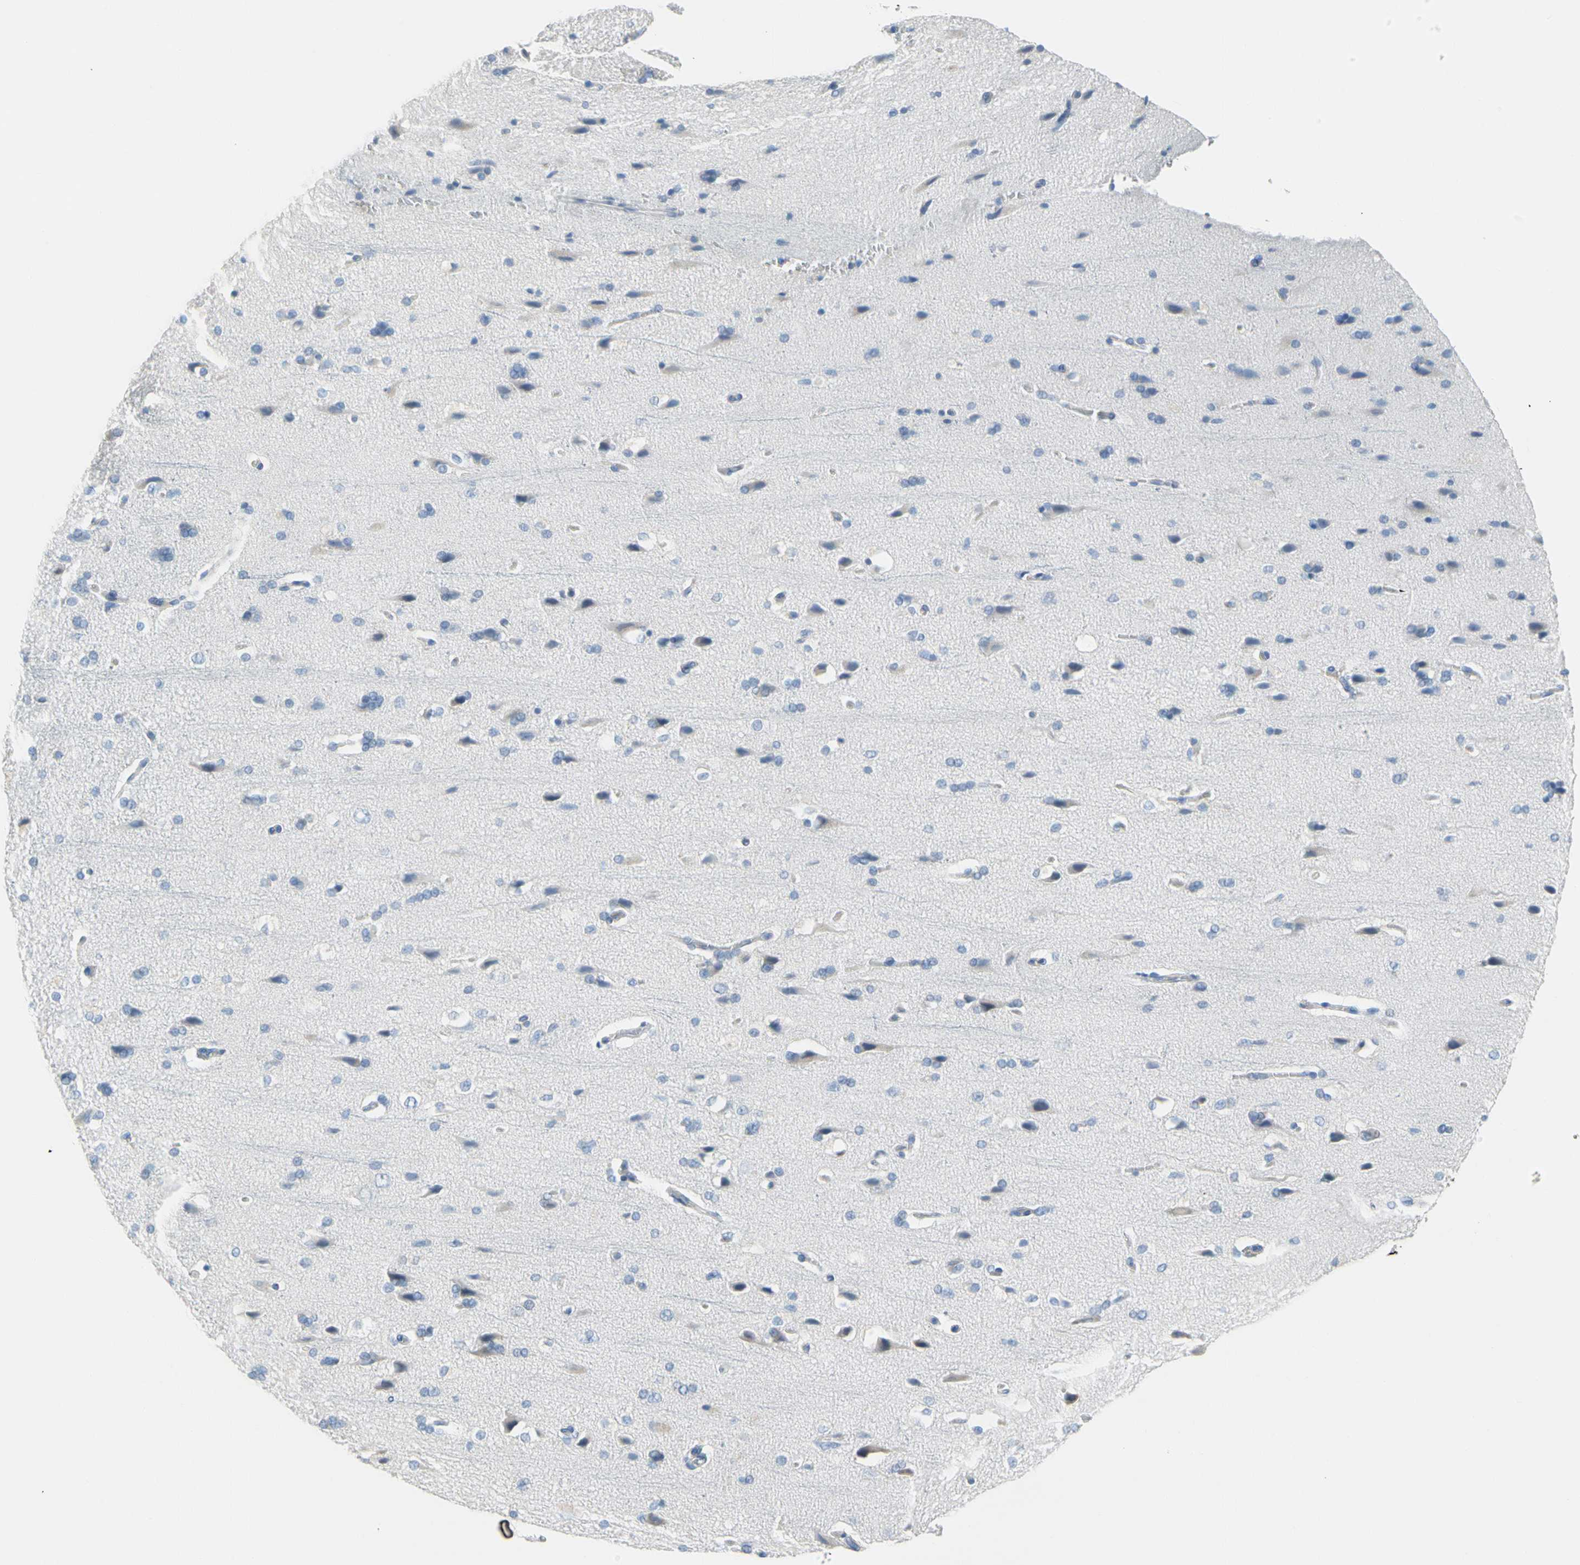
{"staining": {"intensity": "negative", "quantity": "none", "location": "none"}, "tissue": "cerebral cortex", "cell_type": "Endothelial cells", "image_type": "normal", "snomed": [{"axis": "morphology", "description": "Normal tissue, NOS"}, {"axis": "topography", "description": "Cerebral cortex"}], "caption": "This is an immunohistochemistry (IHC) micrograph of unremarkable cerebral cortex. There is no positivity in endothelial cells.", "gene": "TACC3", "patient": {"sex": "male", "age": 62}}